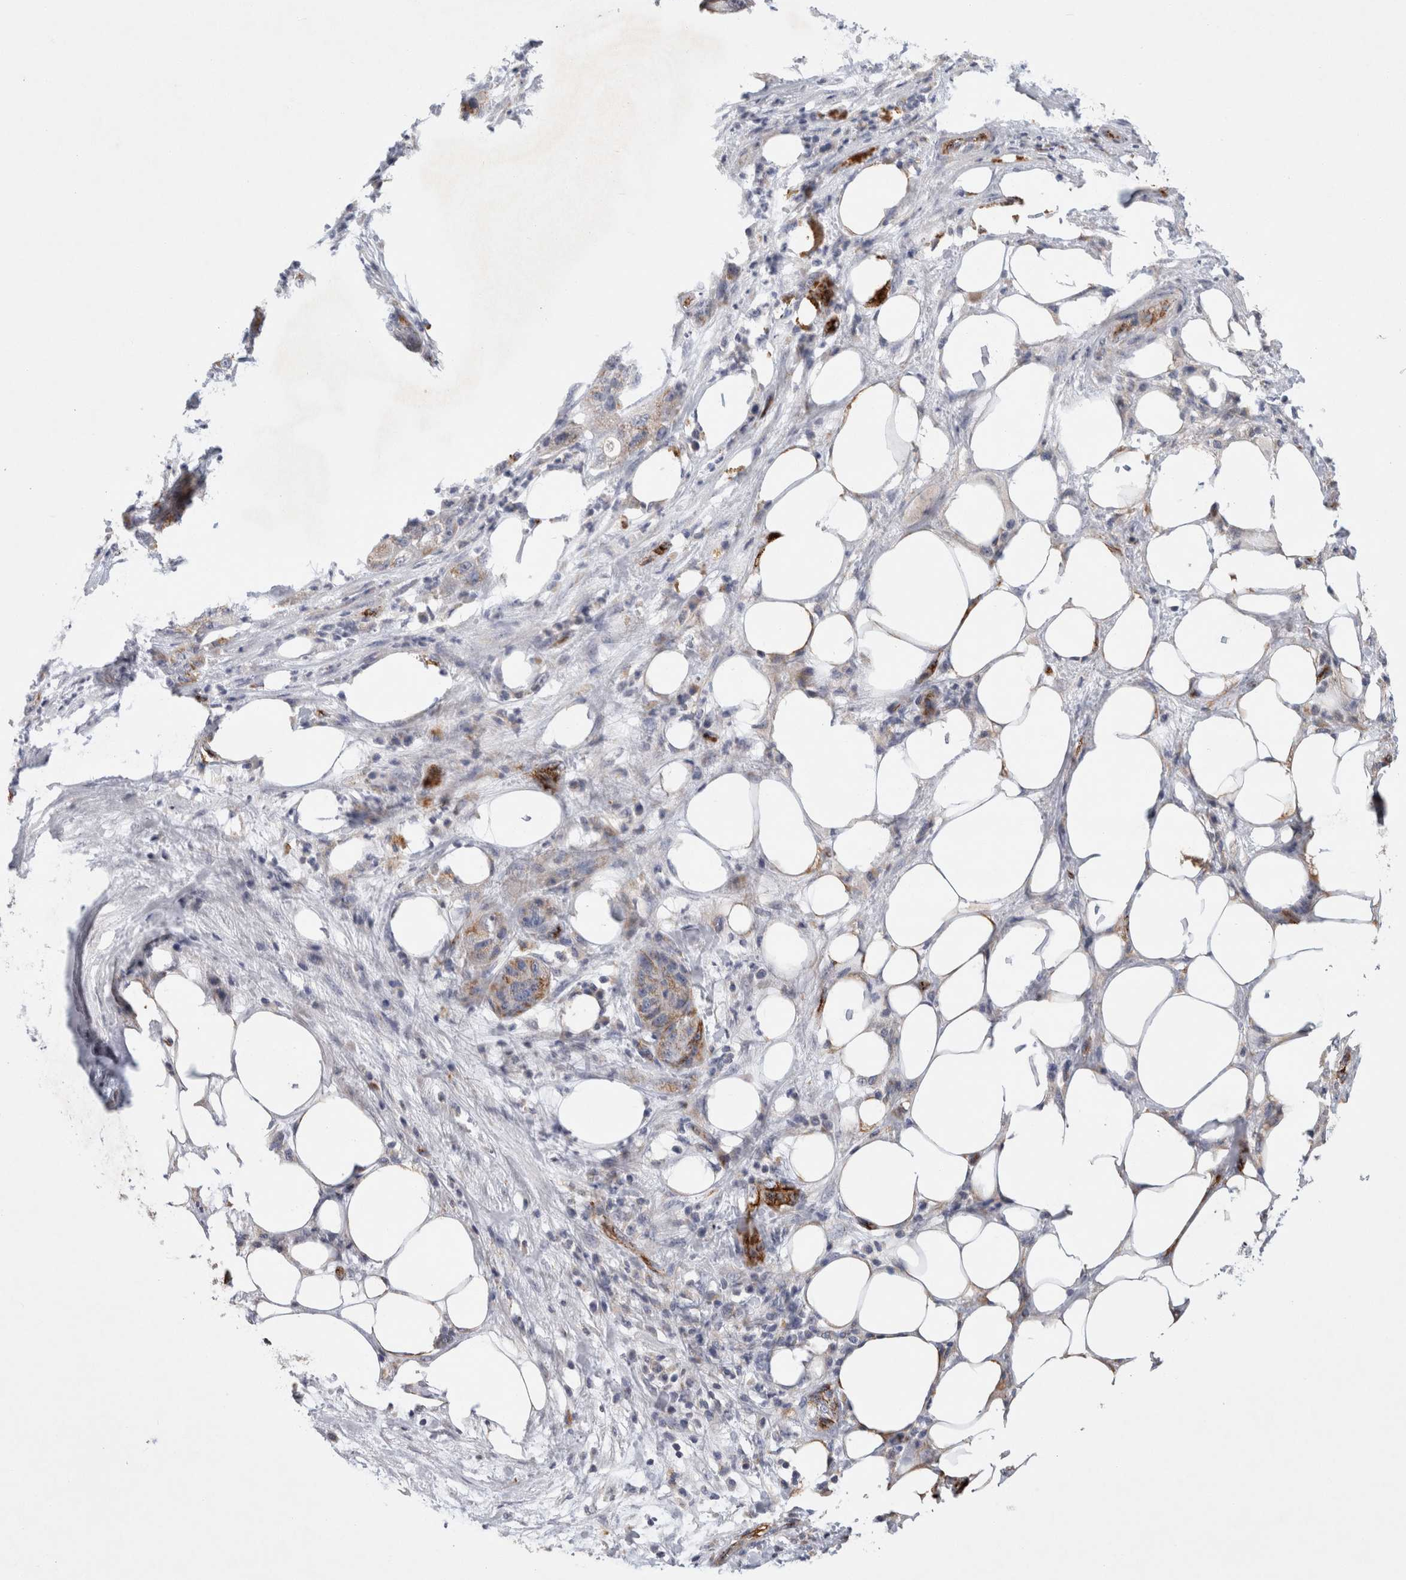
{"staining": {"intensity": "moderate", "quantity": "<25%", "location": "cytoplasmic/membranous"}, "tissue": "pancreatic cancer", "cell_type": "Tumor cells", "image_type": "cancer", "snomed": [{"axis": "morphology", "description": "Adenocarcinoma, NOS"}, {"axis": "topography", "description": "Pancreas"}], "caption": "Immunohistochemistry (DAB (3,3'-diaminobenzidine)) staining of human pancreatic adenocarcinoma shows moderate cytoplasmic/membranous protein positivity in about <25% of tumor cells. The protein is stained brown, and the nuclei are stained in blue (DAB (3,3'-diaminobenzidine) IHC with brightfield microscopy, high magnification).", "gene": "IARS2", "patient": {"sex": "female", "age": 78}}